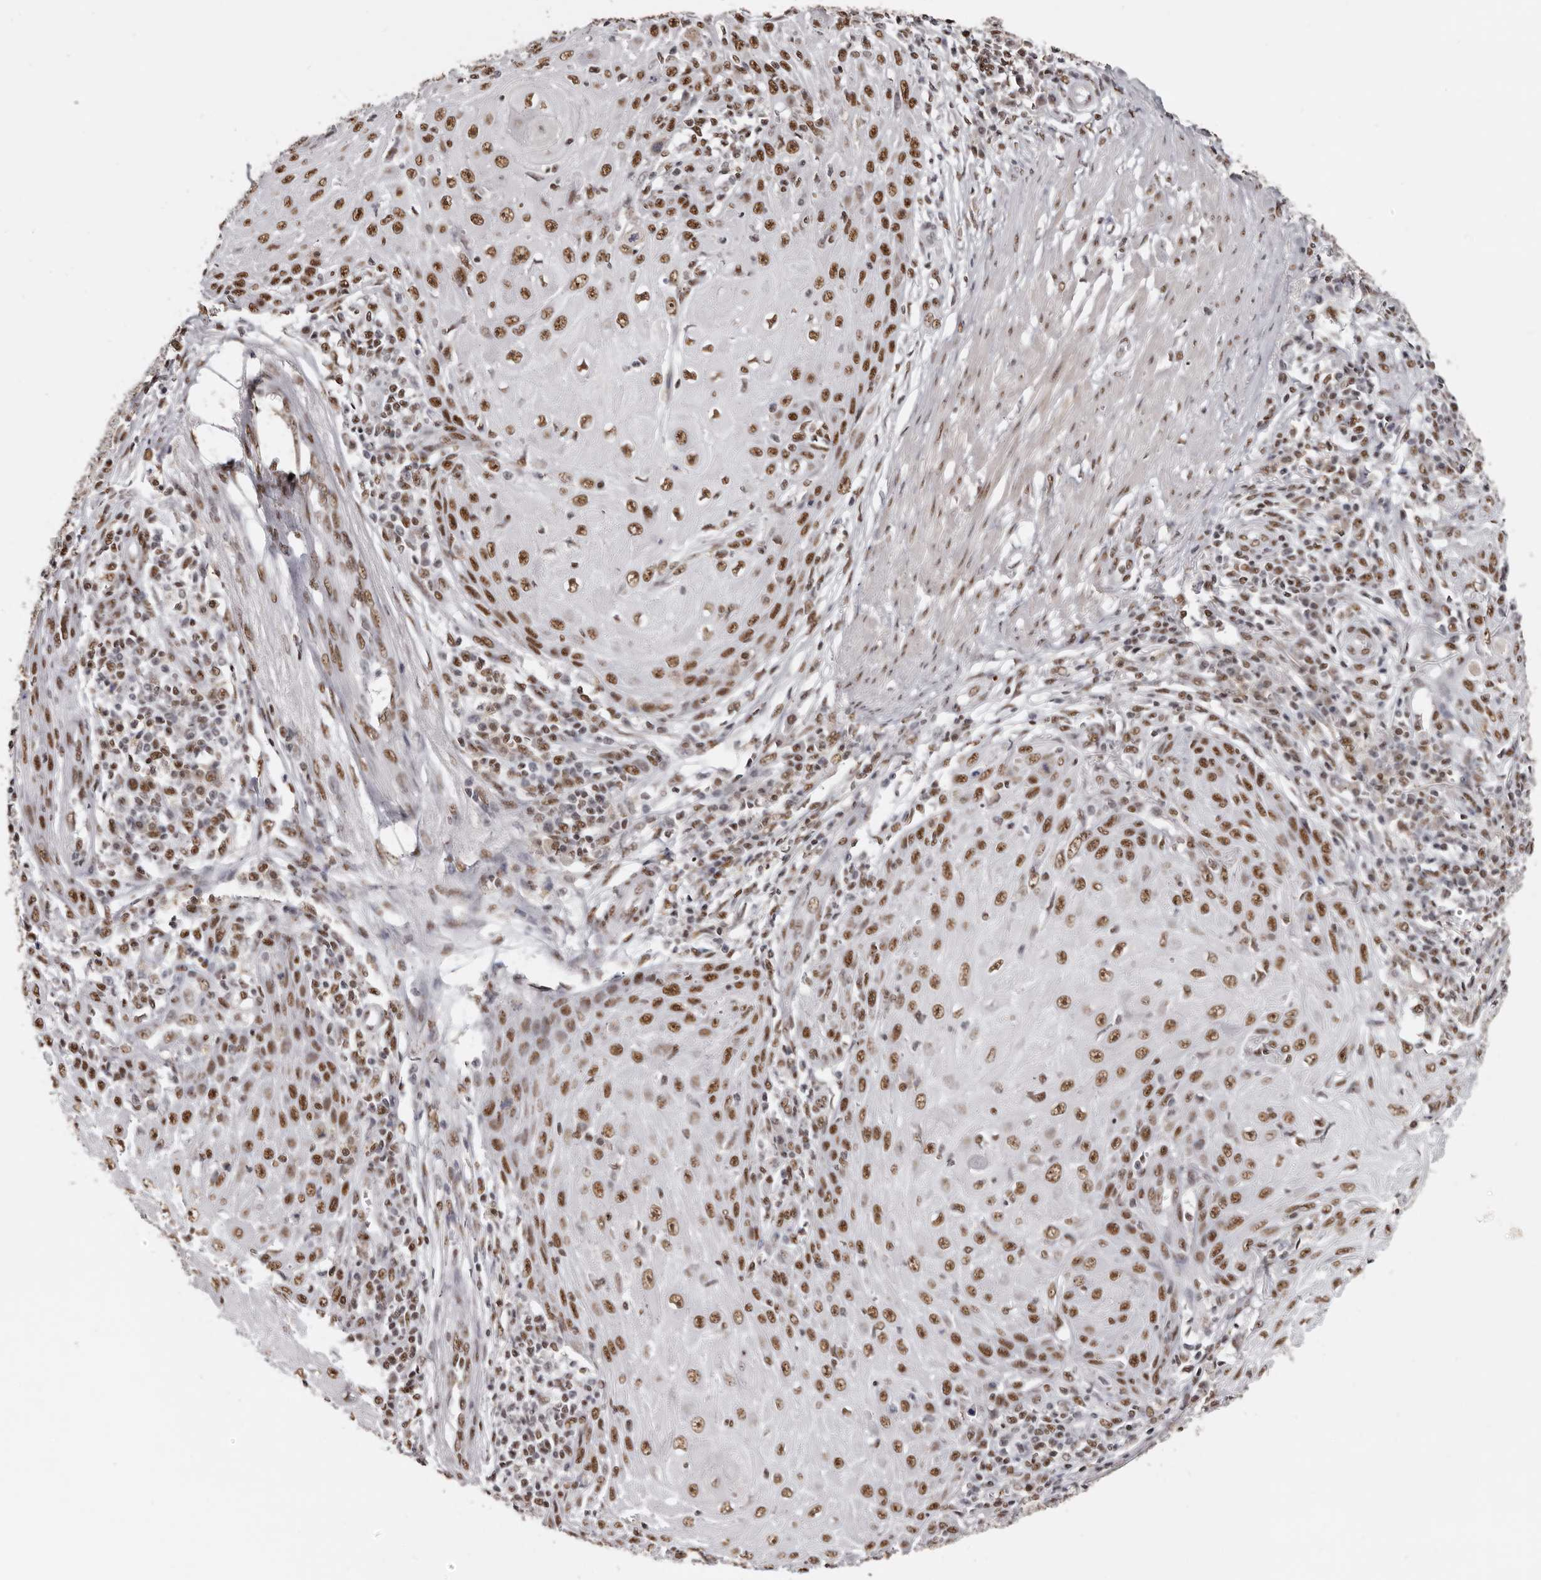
{"staining": {"intensity": "moderate", "quantity": ">75%", "location": "nuclear"}, "tissue": "skin cancer", "cell_type": "Tumor cells", "image_type": "cancer", "snomed": [{"axis": "morphology", "description": "Squamous cell carcinoma, NOS"}, {"axis": "topography", "description": "Skin"}], "caption": "IHC of skin cancer displays medium levels of moderate nuclear positivity in approximately >75% of tumor cells. (Stains: DAB in brown, nuclei in blue, Microscopy: brightfield microscopy at high magnification).", "gene": "SCAF4", "patient": {"sex": "female", "age": 73}}